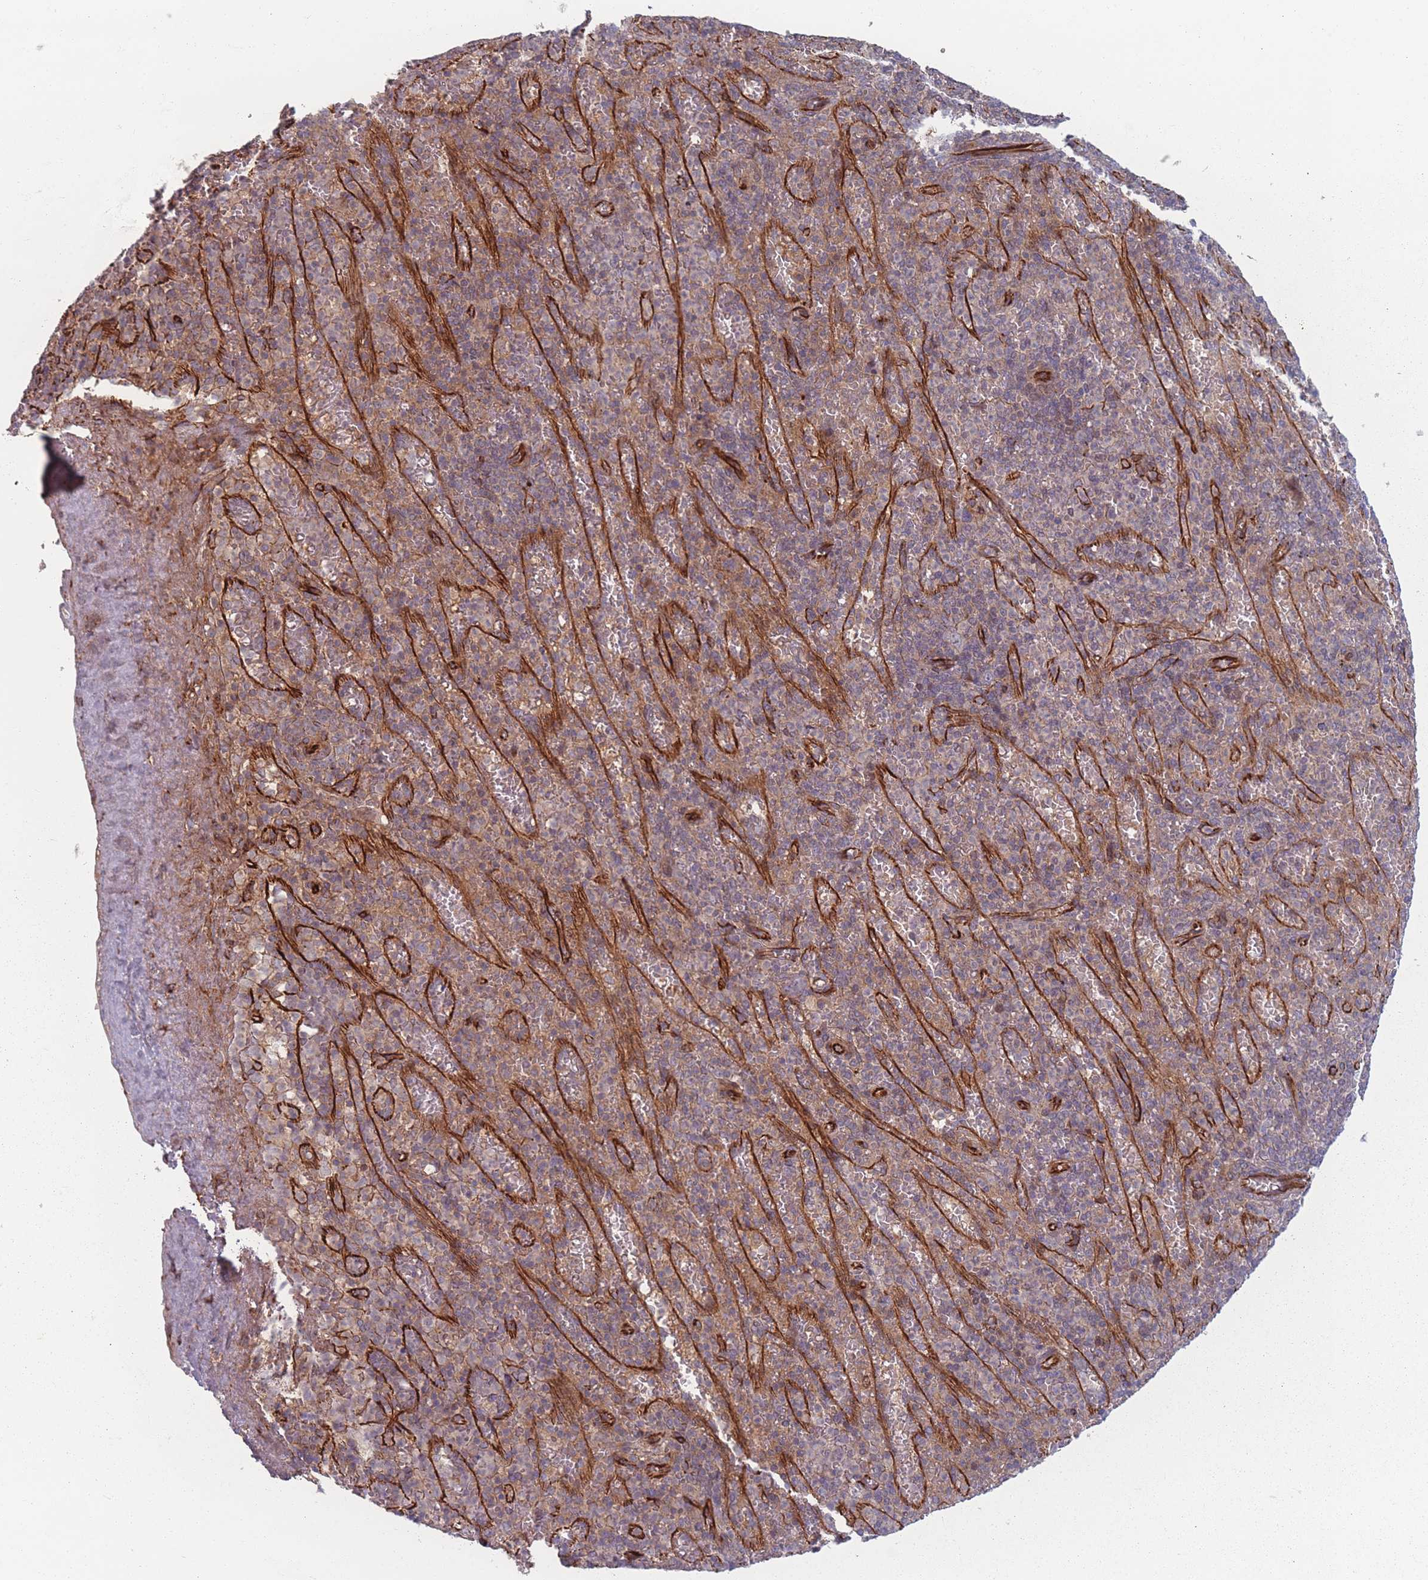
{"staining": {"intensity": "negative", "quantity": "none", "location": "none"}, "tissue": "spleen", "cell_type": "Cells in red pulp", "image_type": "normal", "snomed": [{"axis": "morphology", "description": "Normal tissue, NOS"}, {"axis": "topography", "description": "Spleen"}], "caption": "High magnification brightfield microscopy of normal spleen stained with DAB (3,3'-diaminobenzidine) (brown) and counterstained with hematoxylin (blue): cells in red pulp show no significant positivity. (DAB IHC visualized using brightfield microscopy, high magnification).", "gene": "EEF1AKMT2", "patient": {"sex": "female", "age": 74}}